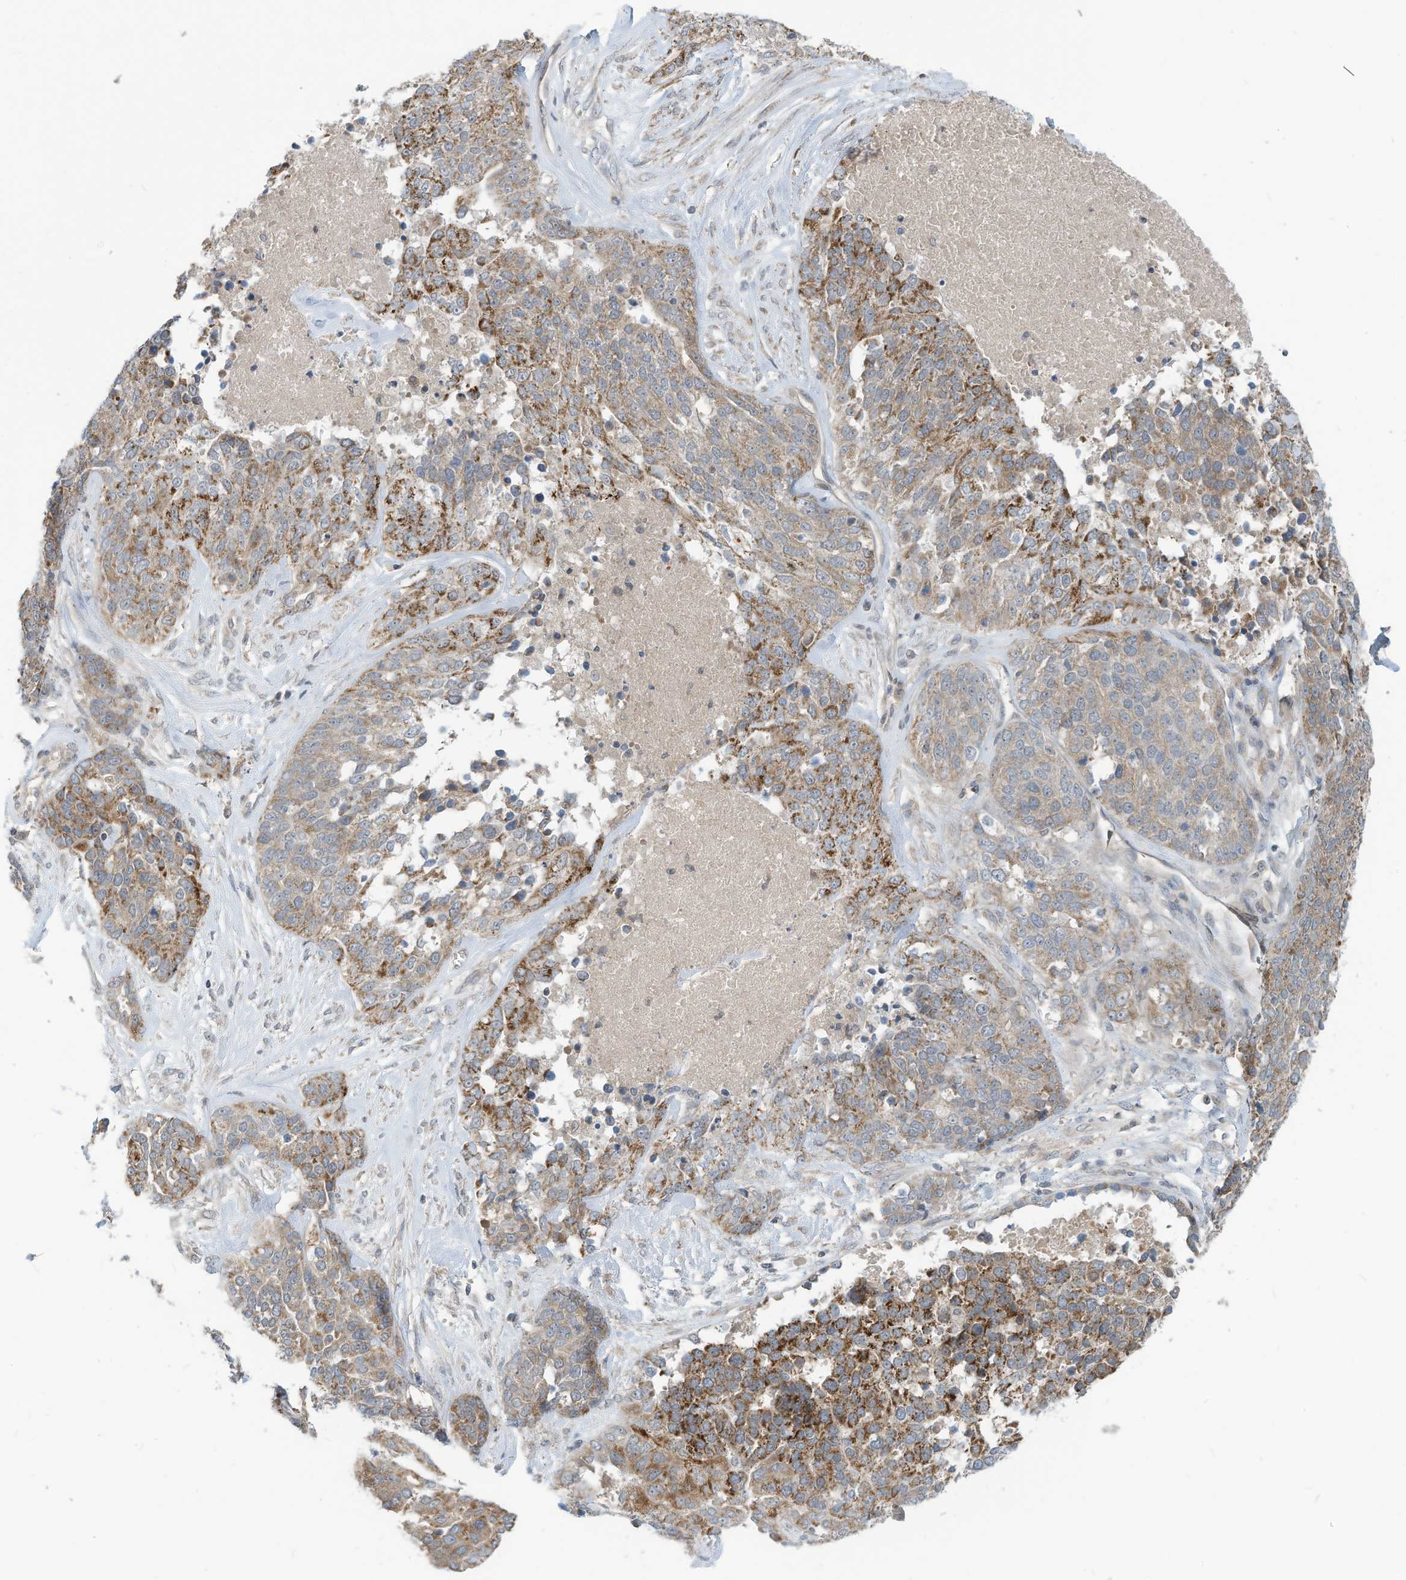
{"staining": {"intensity": "moderate", "quantity": "25%-75%", "location": "cytoplasmic/membranous"}, "tissue": "ovarian cancer", "cell_type": "Tumor cells", "image_type": "cancer", "snomed": [{"axis": "morphology", "description": "Cystadenocarcinoma, serous, NOS"}, {"axis": "topography", "description": "Ovary"}], "caption": "Immunohistochemistry (IHC) (DAB) staining of human ovarian serous cystadenocarcinoma exhibits moderate cytoplasmic/membranous protein positivity in approximately 25%-75% of tumor cells.", "gene": "SCGB1D2", "patient": {"sex": "female", "age": 44}}